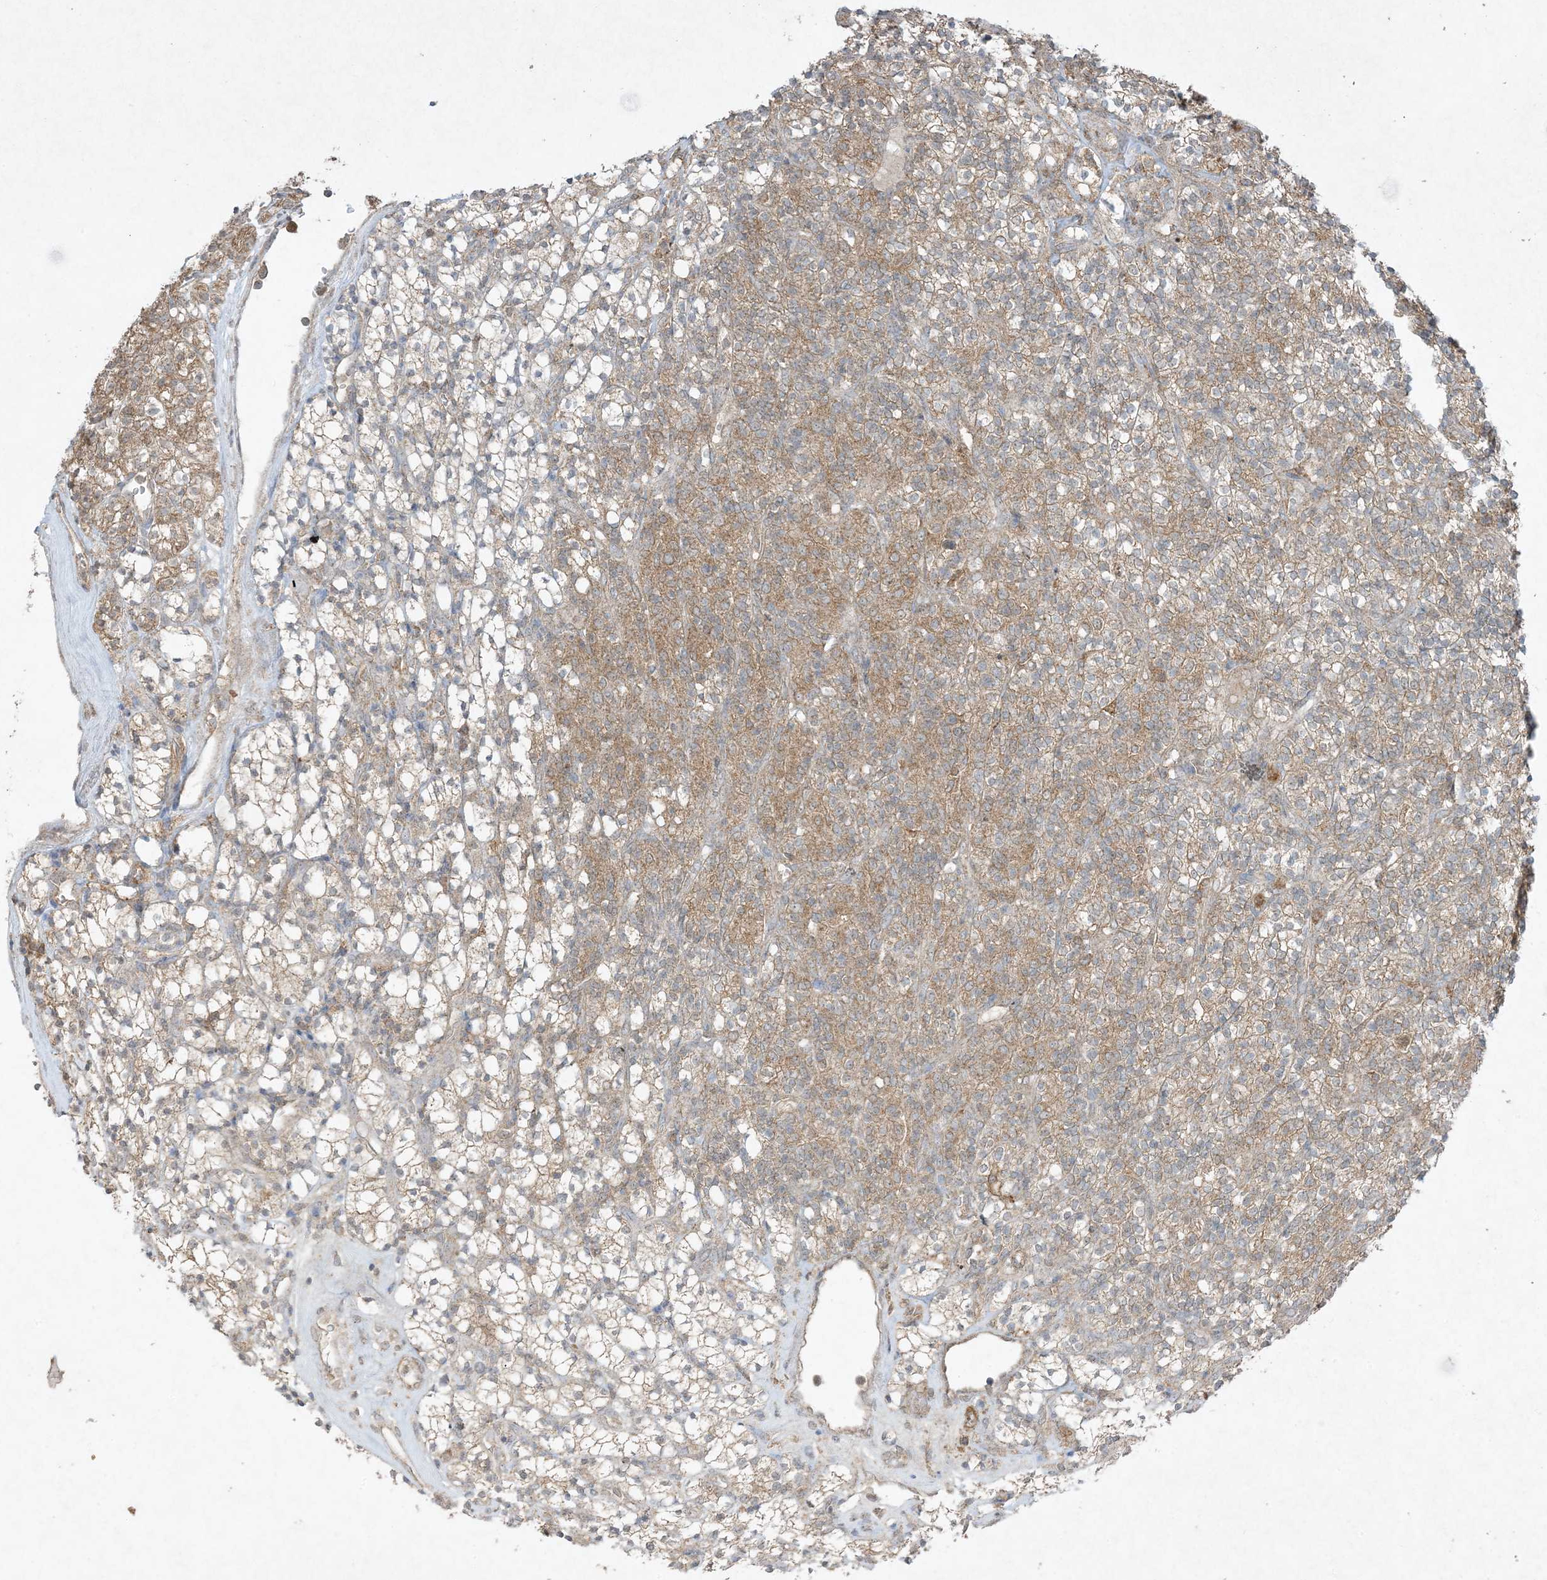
{"staining": {"intensity": "moderate", "quantity": "25%-75%", "location": "cytoplasmic/membranous"}, "tissue": "renal cancer", "cell_type": "Tumor cells", "image_type": "cancer", "snomed": [{"axis": "morphology", "description": "Adenocarcinoma, NOS"}, {"axis": "topography", "description": "Kidney"}], "caption": "IHC of renal cancer shows medium levels of moderate cytoplasmic/membranous staining in about 25%-75% of tumor cells.", "gene": "UBE2C", "patient": {"sex": "male", "age": 77}}